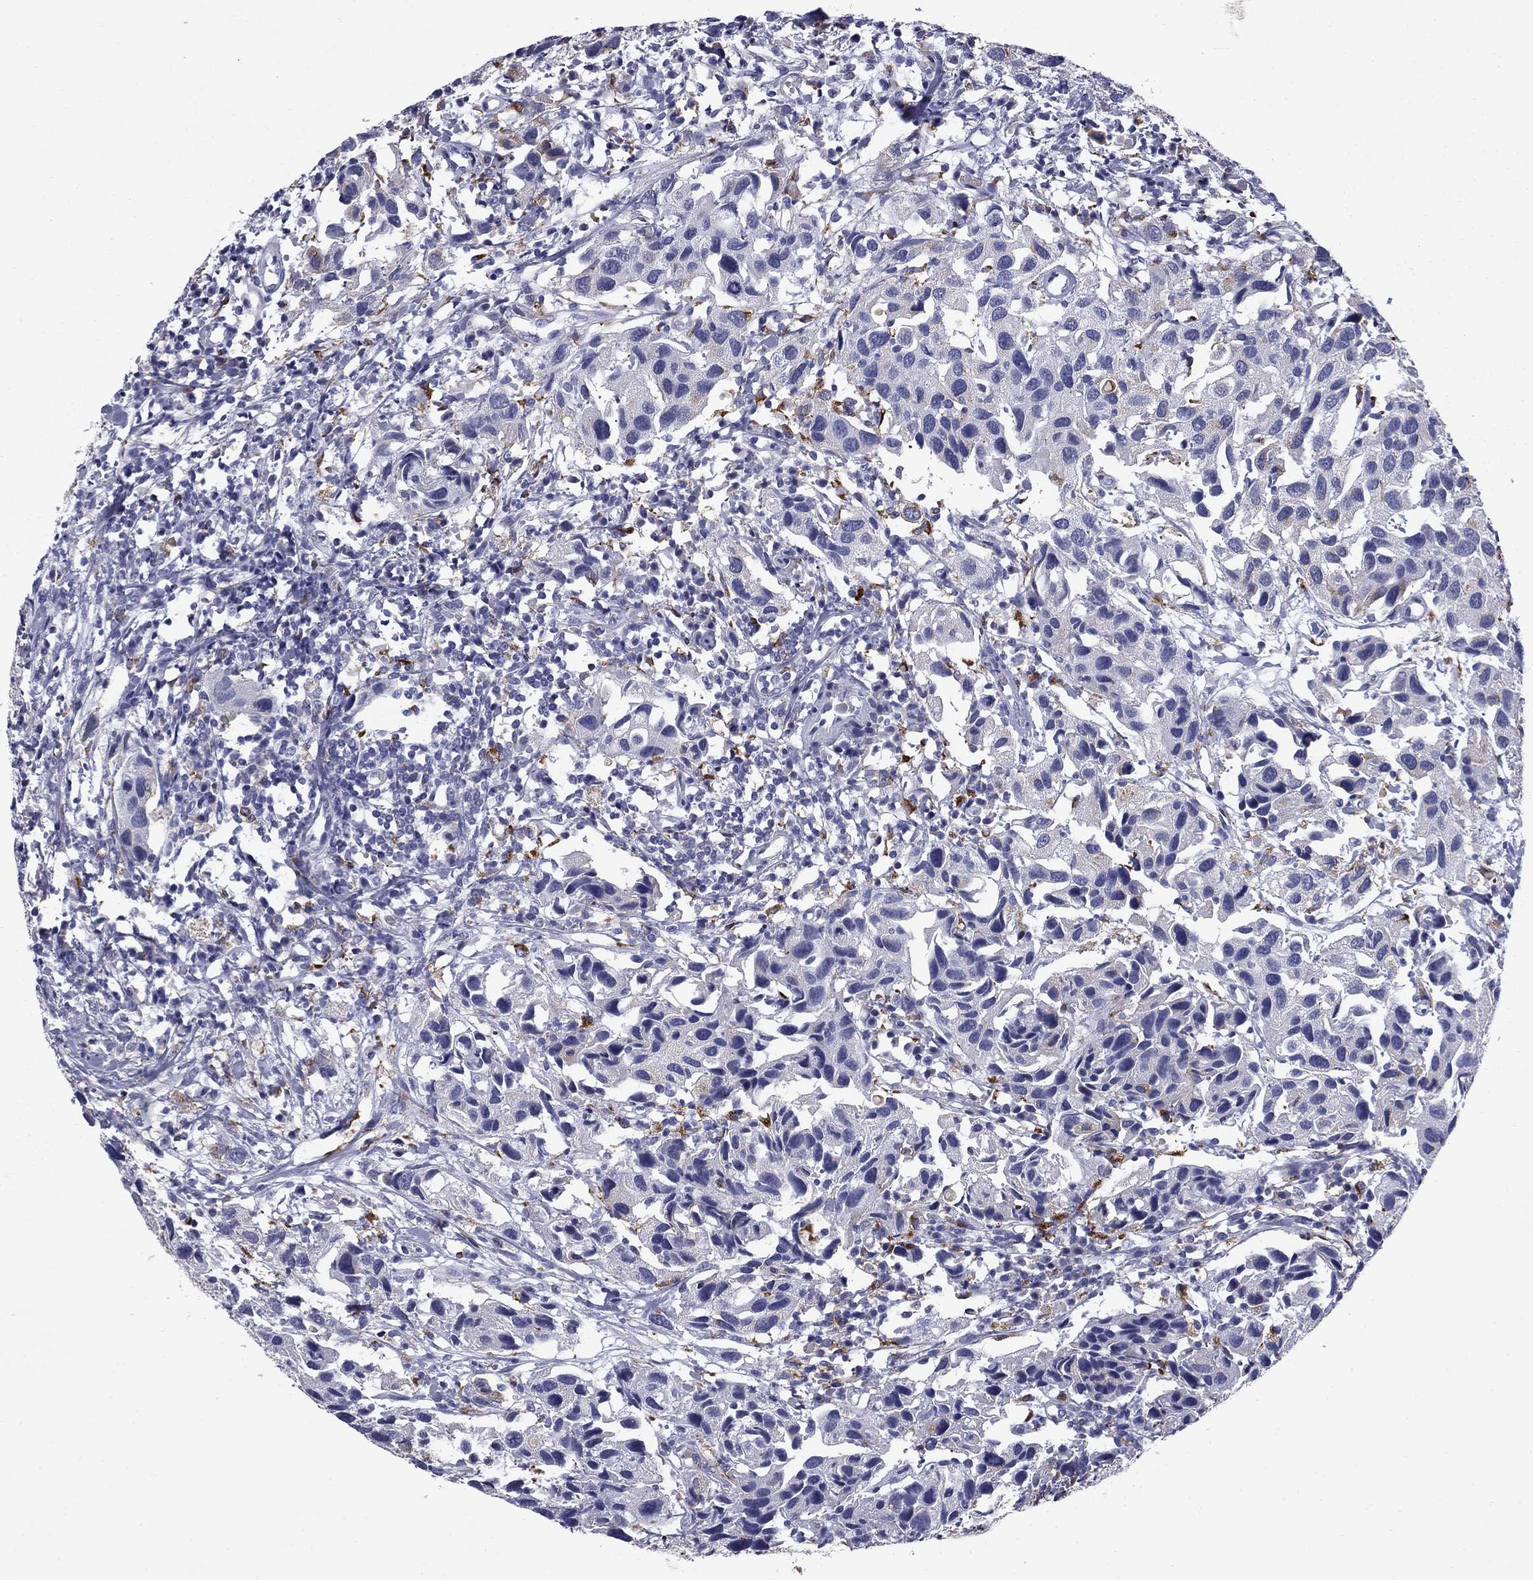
{"staining": {"intensity": "negative", "quantity": "none", "location": "none"}, "tissue": "urothelial cancer", "cell_type": "Tumor cells", "image_type": "cancer", "snomed": [{"axis": "morphology", "description": "Urothelial carcinoma, High grade"}, {"axis": "topography", "description": "Urinary bladder"}], "caption": "This is a photomicrograph of immunohistochemistry (IHC) staining of urothelial cancer, which shows no staining in tumor cells.", "gene": "MADCAM1", "patient": {"sex": "male", "age": 79}}